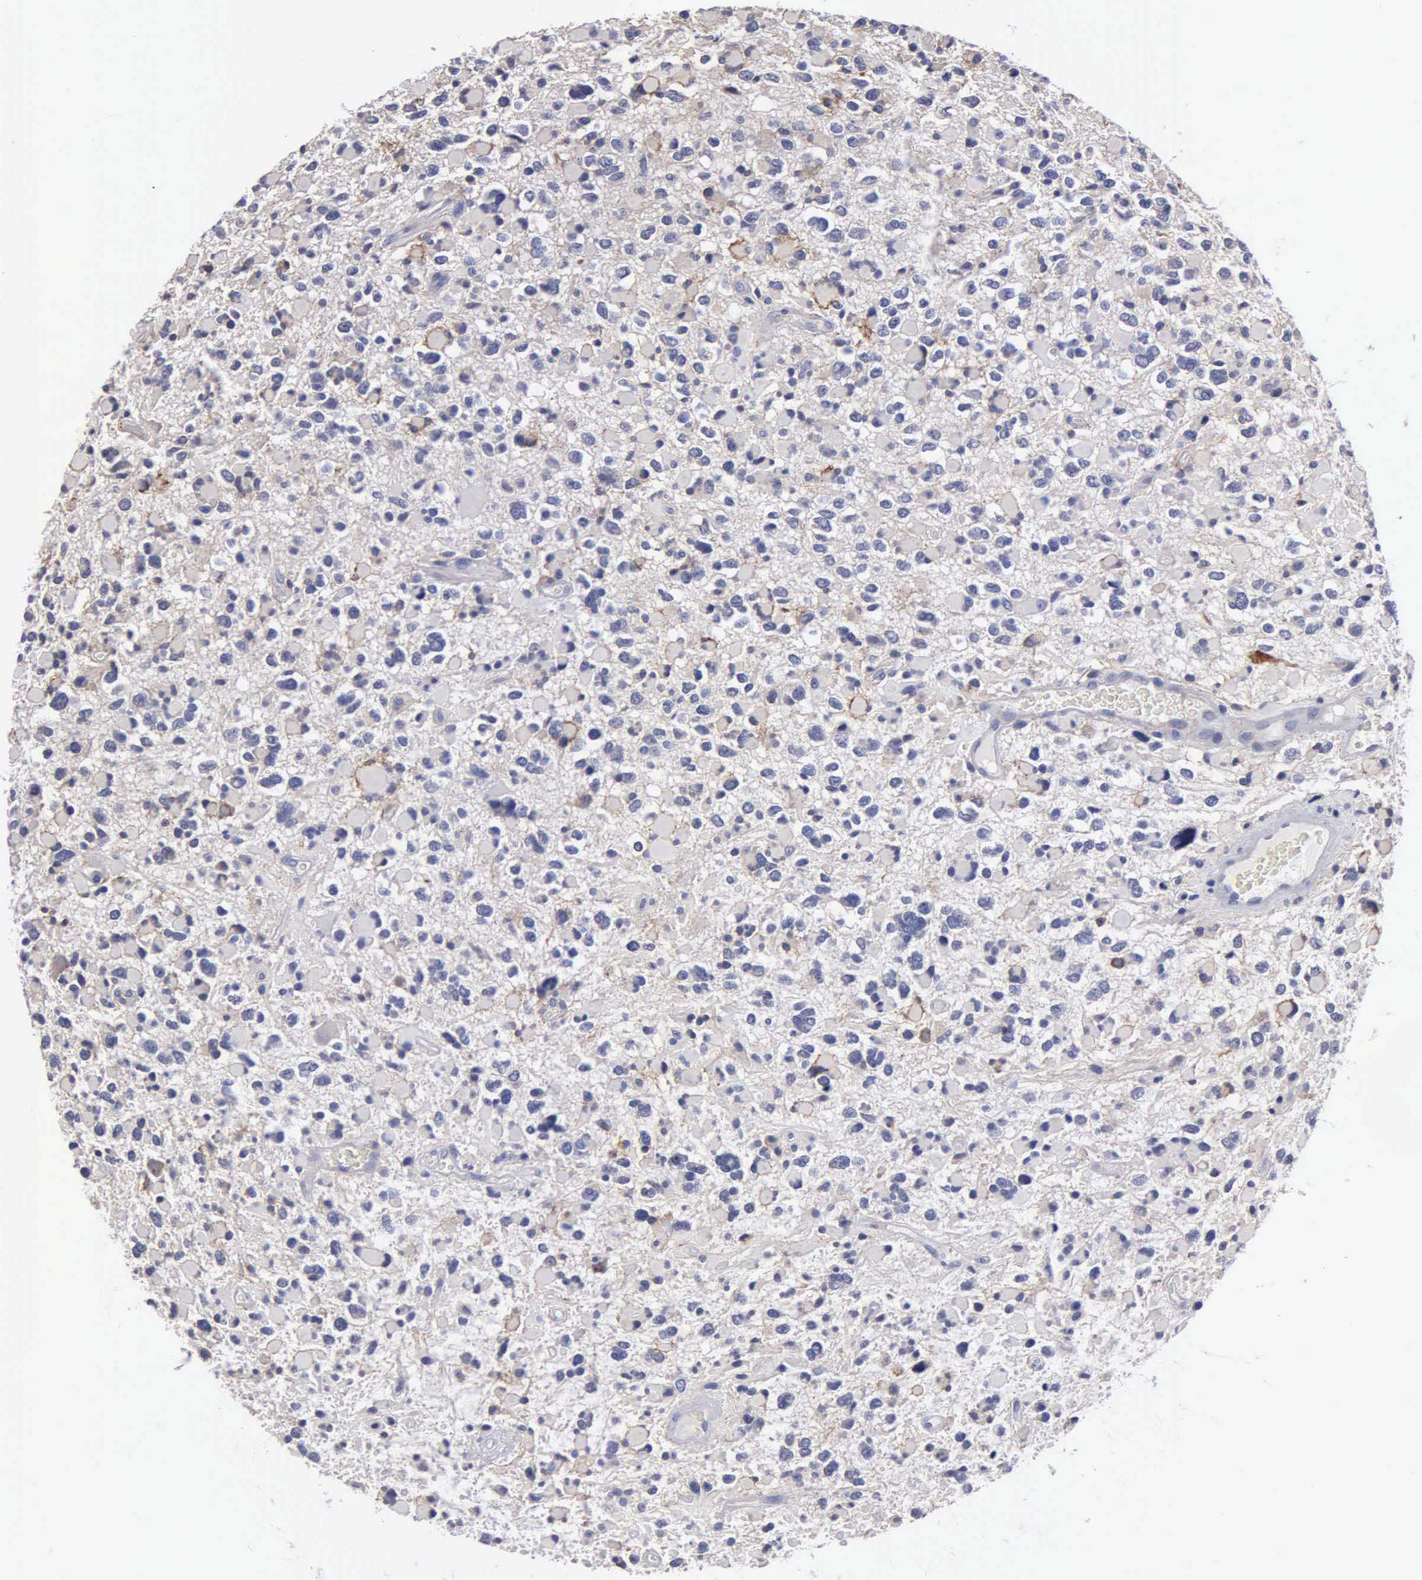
{"staining": {"intensity": "negative", "quantity": "none", "location": "none"}, "tissue": "glioma", "cell_type": "Tumor cells", "image_type": "cancer", "snomed": [{"axis": "morphology", "description": "Glioma, malignant, High grade"}, {"axis": "topography", "description": "Brain"}], "caption": "Tumor cells show no significant protein staining in malignant glioma (high-grade).", "gene": "PTGS2", "patient": {"sex": "female", "age": 37}}